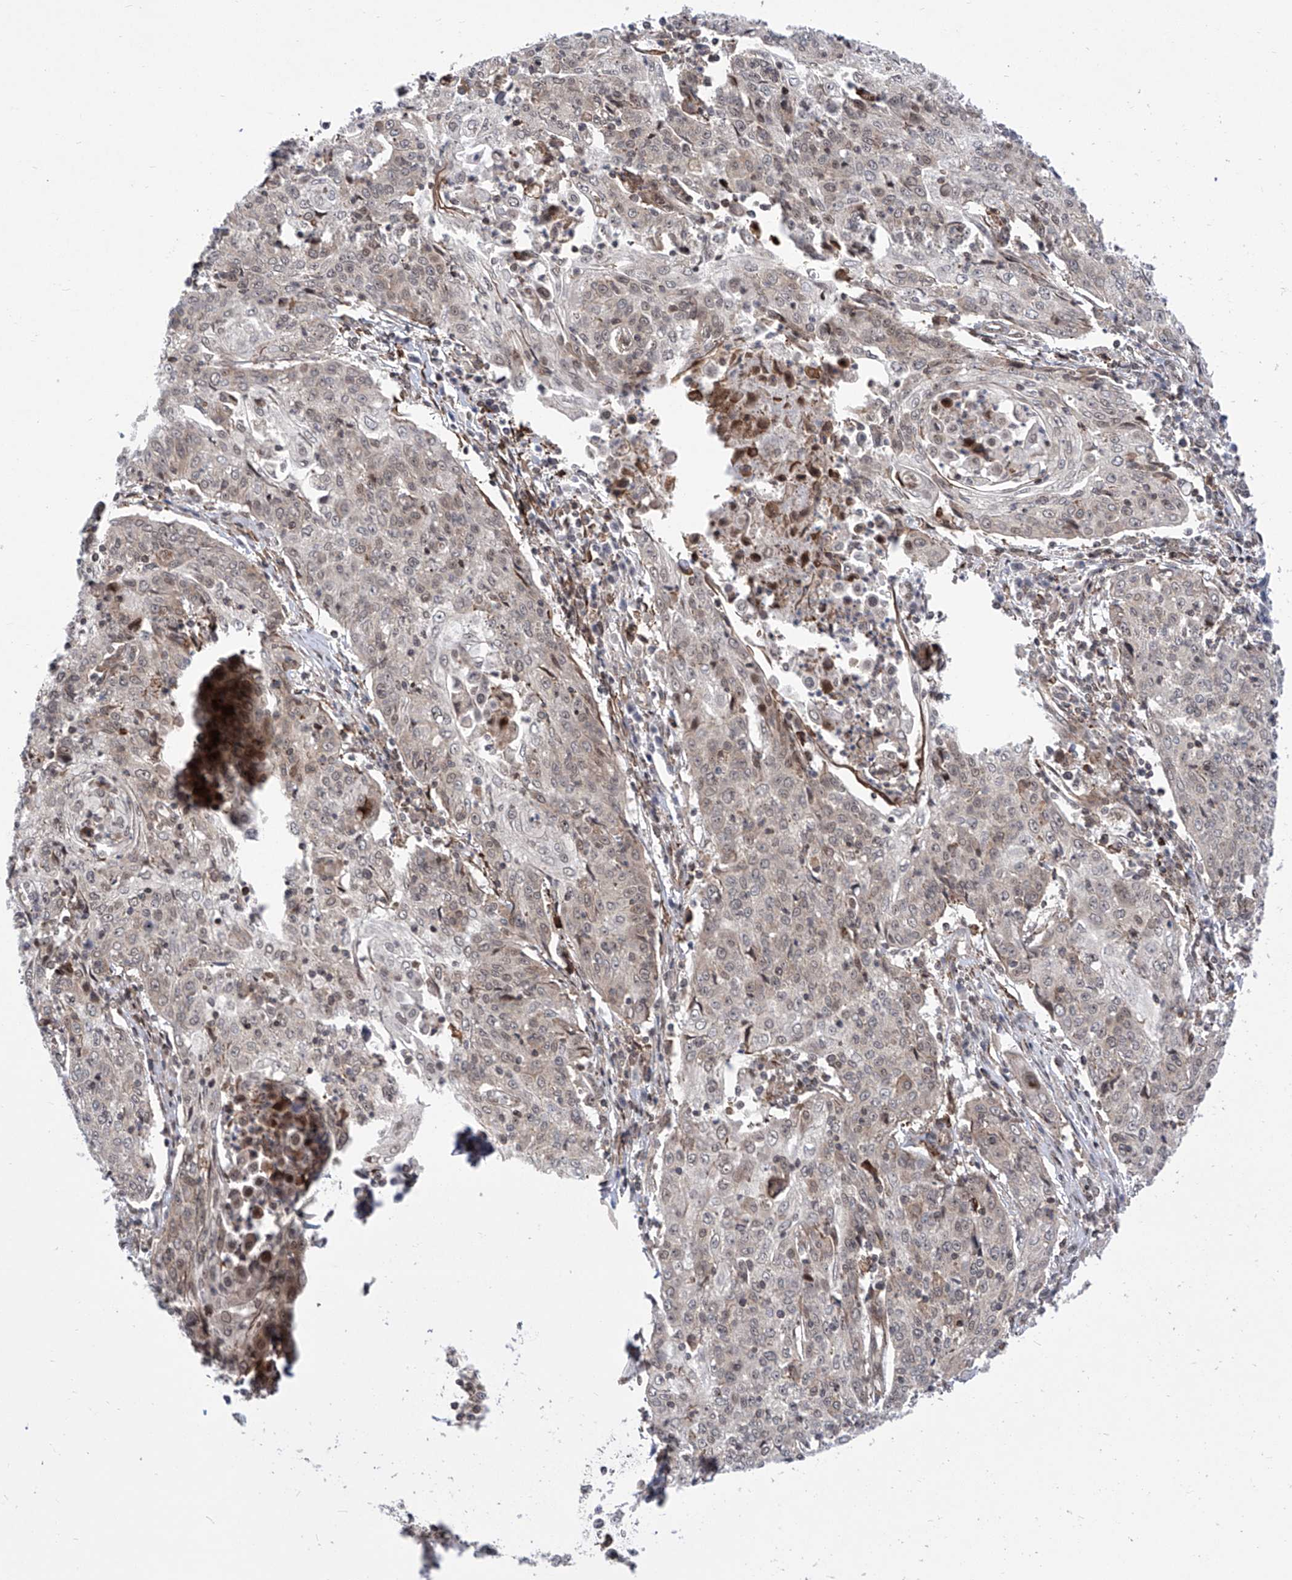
{"staining": {"intensity": "weak", "quantity": "<25%", "location": "nuclear"}, "tissue": "cervical cancer", "cell_type": "Tumor cells", "image_type": "cancer", "snomed": [{"axis": "morphology", "description": "Squamous cell carcinoma, NOS"}, {"axis": "topography", "description": "Cervix"}], "caption": "Cervical squamous cell carcinoma was stained to show a protein in brown. There is no significant positivity in tumor cells.", "gene": "CEP290", "patient": {"sex": "female", "age": 48}}